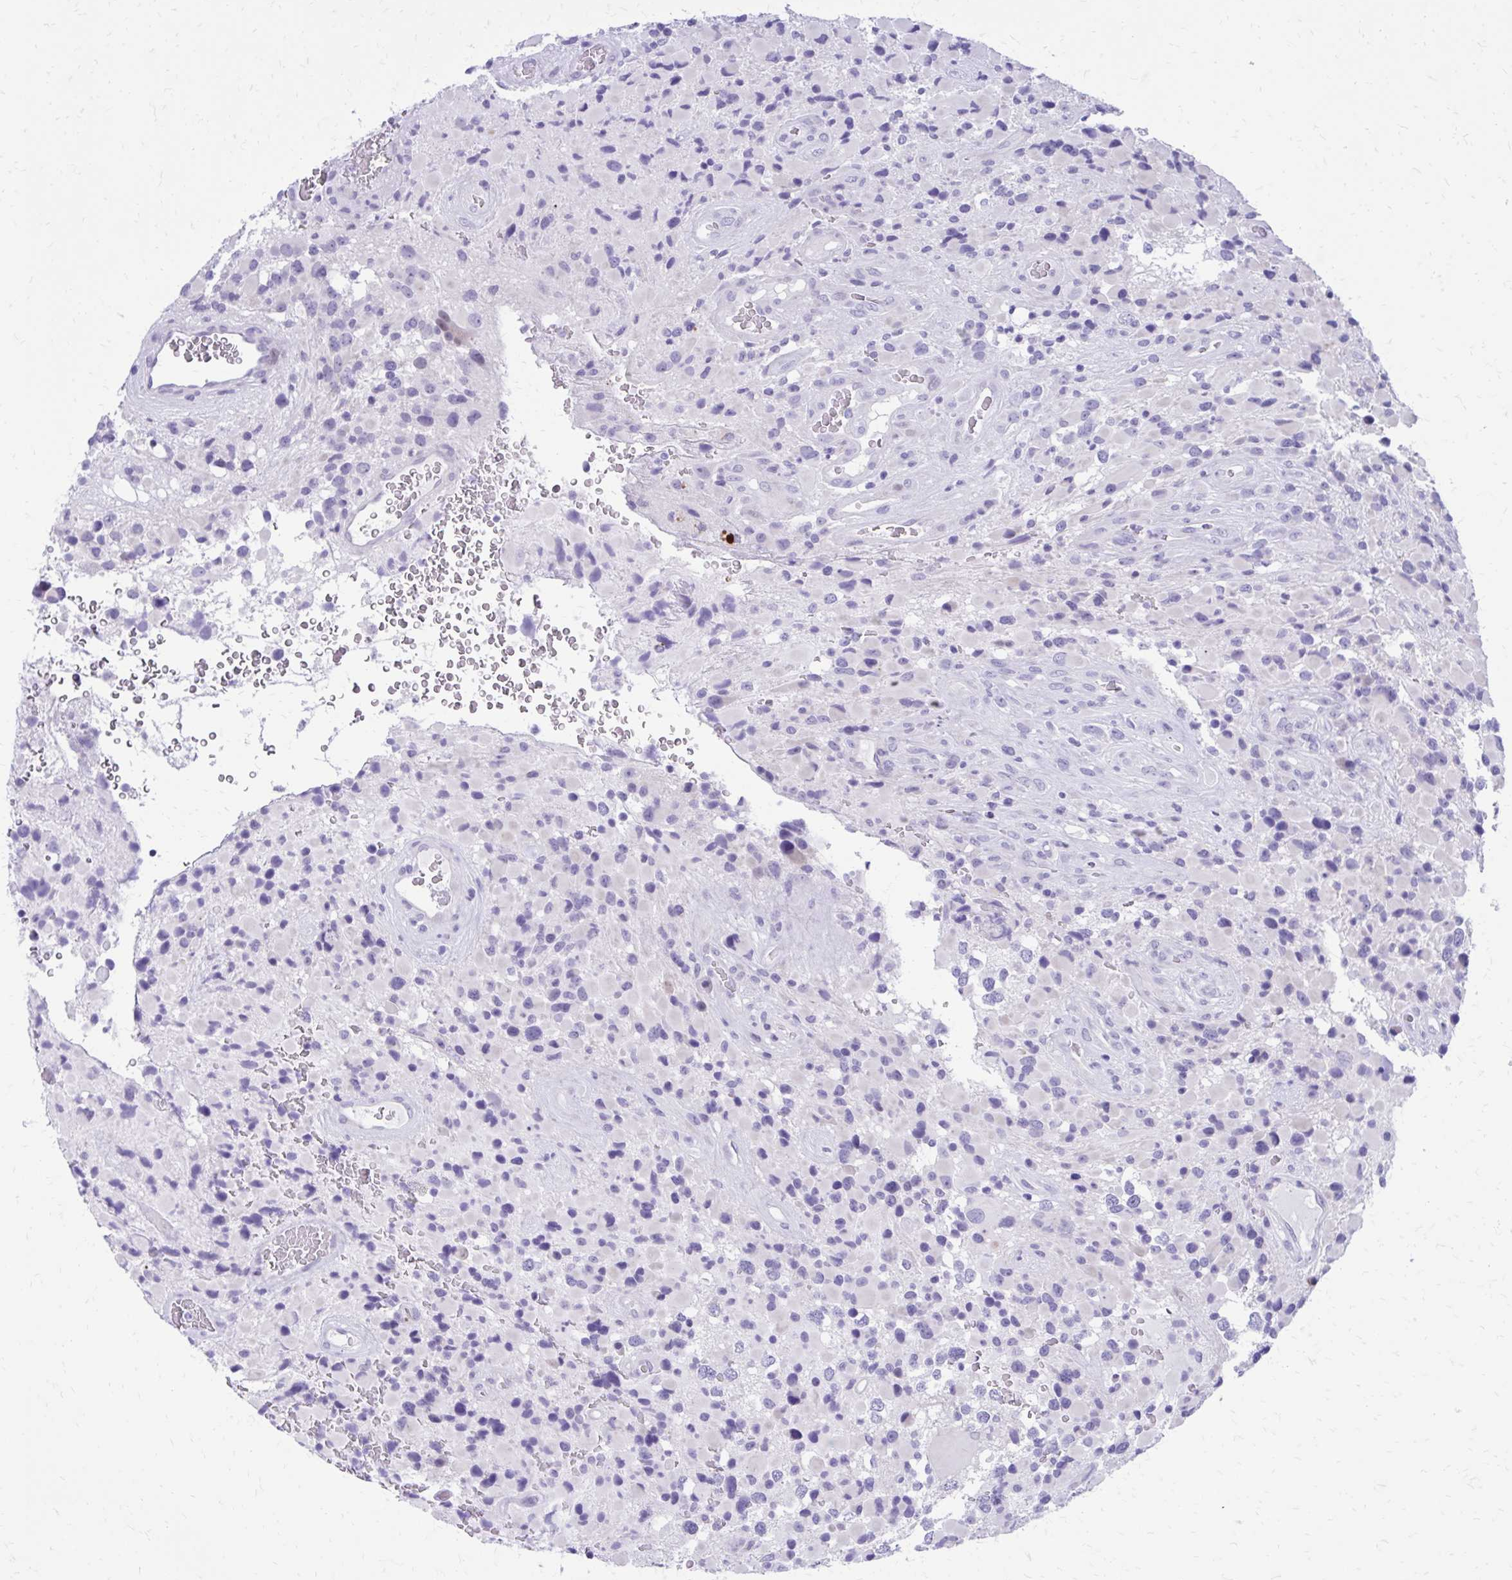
{"staining": {"intensity": "negative", "quantity": "none", "location": "none"}, "tissue": "glioma", "cell_type": "Tumor cells", "image_type": "cancer", "snomed": [{"axis": "morphology", "description": "Glioma, malignant, High grade"}, {"axis": "topography", "description": "Brain"}], "caption": "High power microscopy photomicrograph of an immunohistochemistry micrograph of glioma, revealing no significant staining in tumor cells. (Stains: DAB immunohistochemistry (IHC) with hematoxylin counter stain, Microscopy: brightfield microscopy at high magnification).", "gene": "LCN15", "patient": {"sex": "female", "age": 40}}